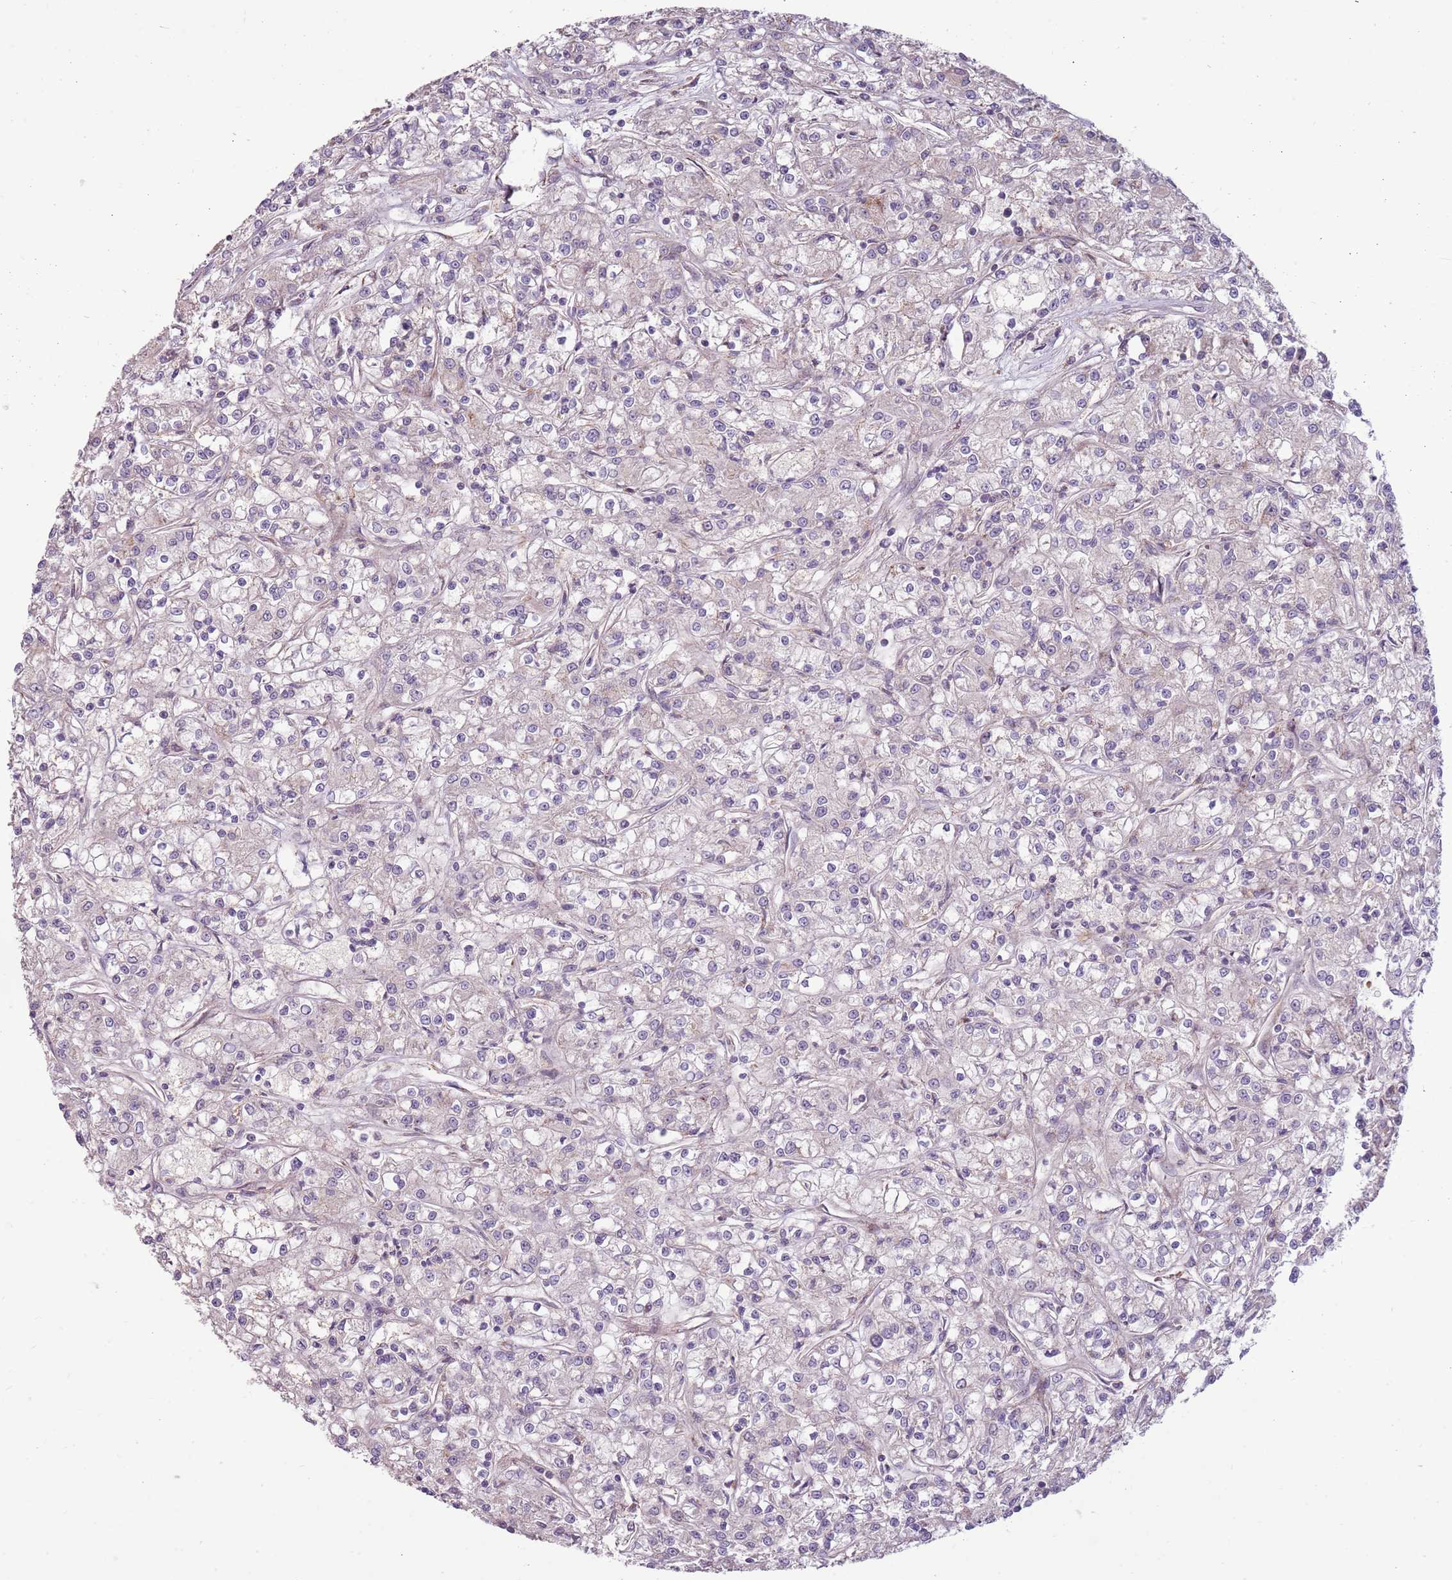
{"staining": {"intensity": "negative", "quantity": "none", "location": "none"}, "tissue": "renal cancer", "cell_type": "Tumor cells", "image_type": "cancer", "snomed": [{"axis": "morphology", "description": "Adenocarcinoma, NOS"}, {"axis": "topography", "description": "Kidney"}], "caption": "High magnification brightfield microscopy of renal cancer (adenocarcinoma) stained with DAB (3,3'-diaminobenzidine) (brown) and counterstained with hematoxylin (blue): tumor cells show no significant staining. (DAB immunohistochemistry visualized using brightfield microscopy, high magnification).", "gene": "ZNF530", "patient": {"sex": "female", "age": 59}}